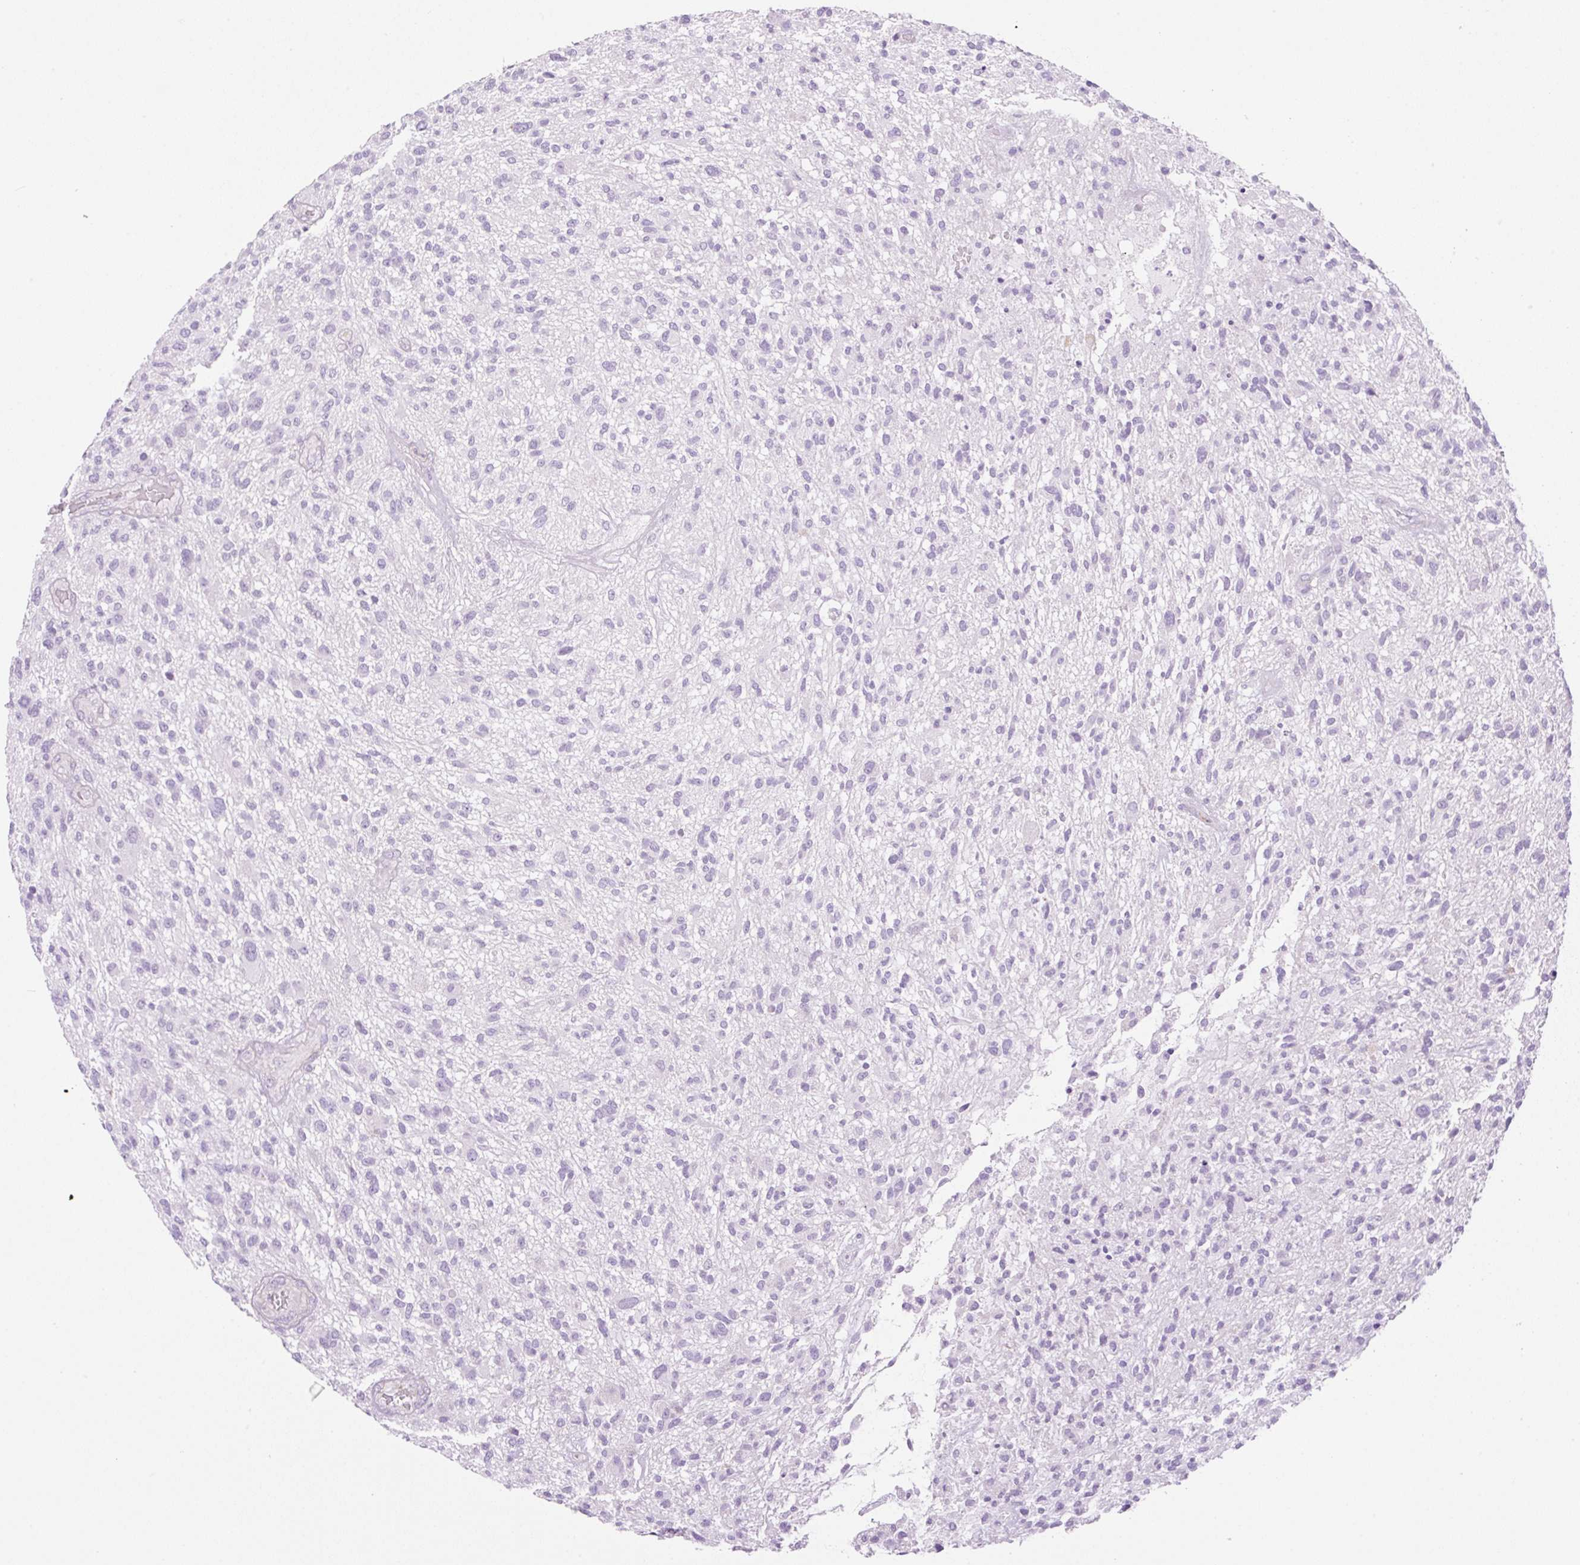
{"staining": {"intensity": "negative", "quantity": "none", "location": "none"}, "tissue": "glioma", "cell_type": "Tumor cells", "image_type": "cancer", "snomed": [{"axis": "morphology", "description": "Glioma, malignant, High grade"}, {"axis": "topography", "description": "Brain"}], "caption": "This is a histopathology image of IHC staining of glioma, which shows no positivity in tumor cells.", "gene": "EHD3", "patient": {"sex": "male", "age": 47}}